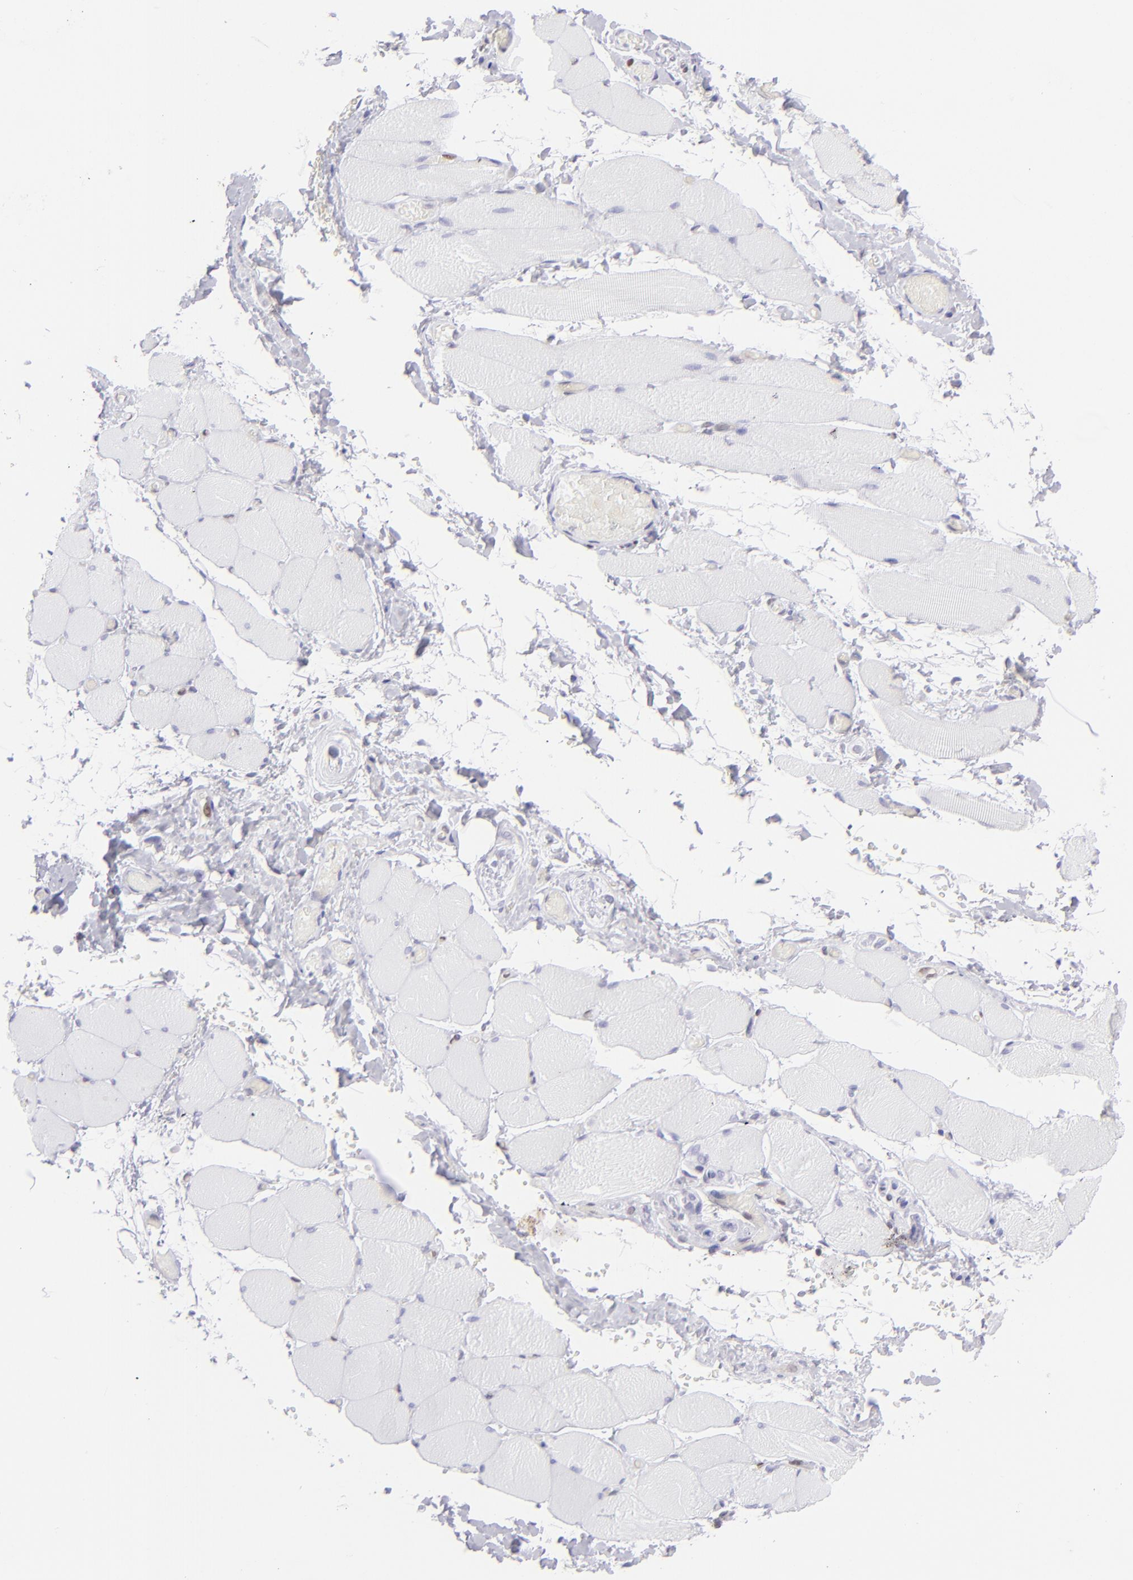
{"staining": {"intensity": "negative", "quantity": "none", "location": "none"}, "tissue": "skeletal muscle", "cell_type": "Myocytes", "image_type": "normal", "snomed": [{"axis": "morphology", "description": "Normal tissue, NOS"}, {"axis": "topography", "description": "Skeletal muscle"}, {"axis": "topography", "description": "Soft tissue"}], "caption": "The photomicrograph exhibits no staining of myocytes in benign skeletal muscle.", "gene": "ETS1", "patient": {"sex": "female", "age": 58}}